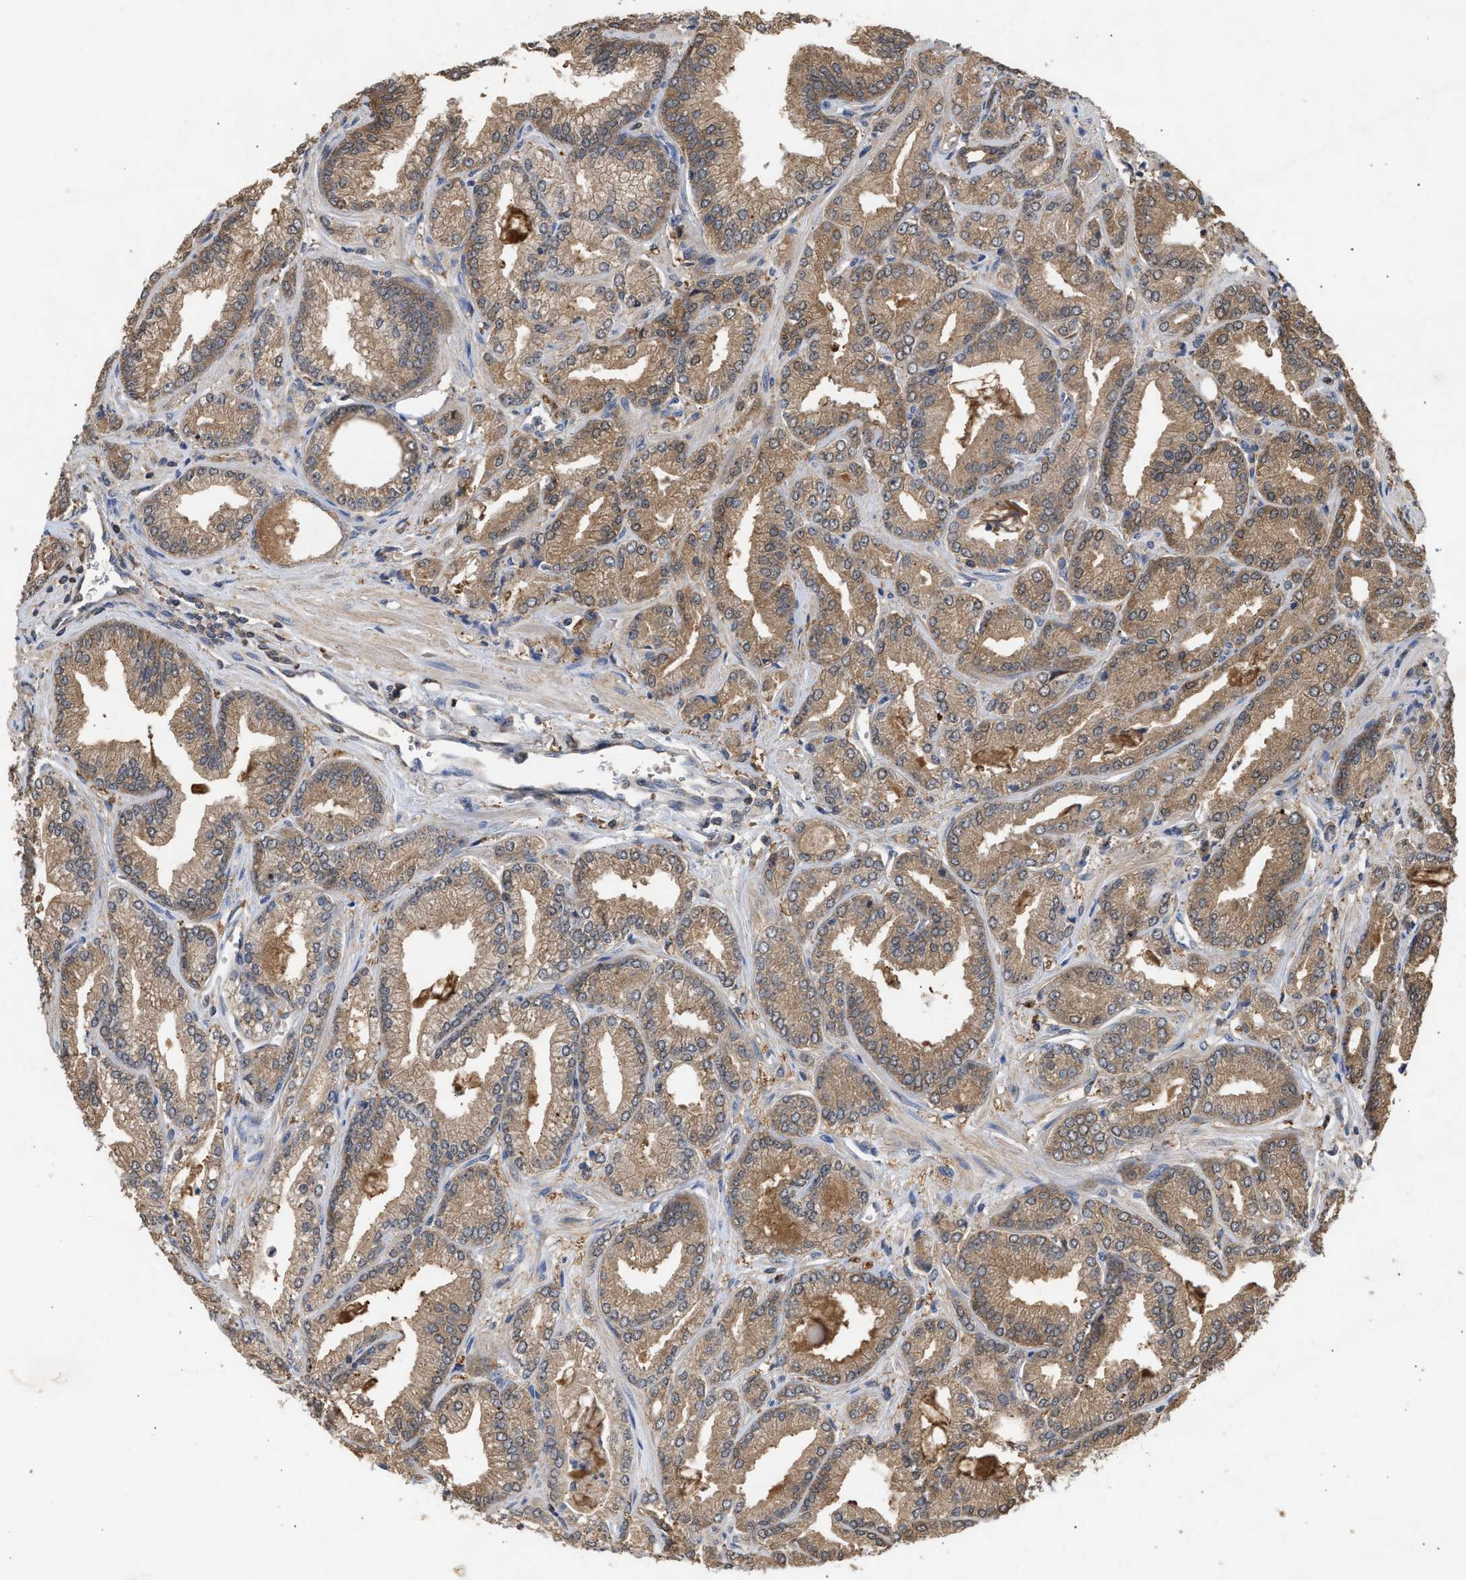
{"staining": {"intensity": "moderate", "quantity": ">75%", "location": "cytoplasmic/membranous"}, "tissue": "prostate cancer", "cell_type": "Tumor cells", "image_type": "cancer", "snomed": [{"axis": "morphology", "description": "Adenocarcinoma, Low grade"}, {"axis": "topography", "description": "Prostate"}], "caption": "This is an image of immunohistochemistry (IHC) staining of adenocarcinoma (low-grade) (prostate), which shows moderate staining in the cytoplasmic/membranous of tumor cells.", "gene": "FITM1", "patient": {"sex": "male", "age": 52}}